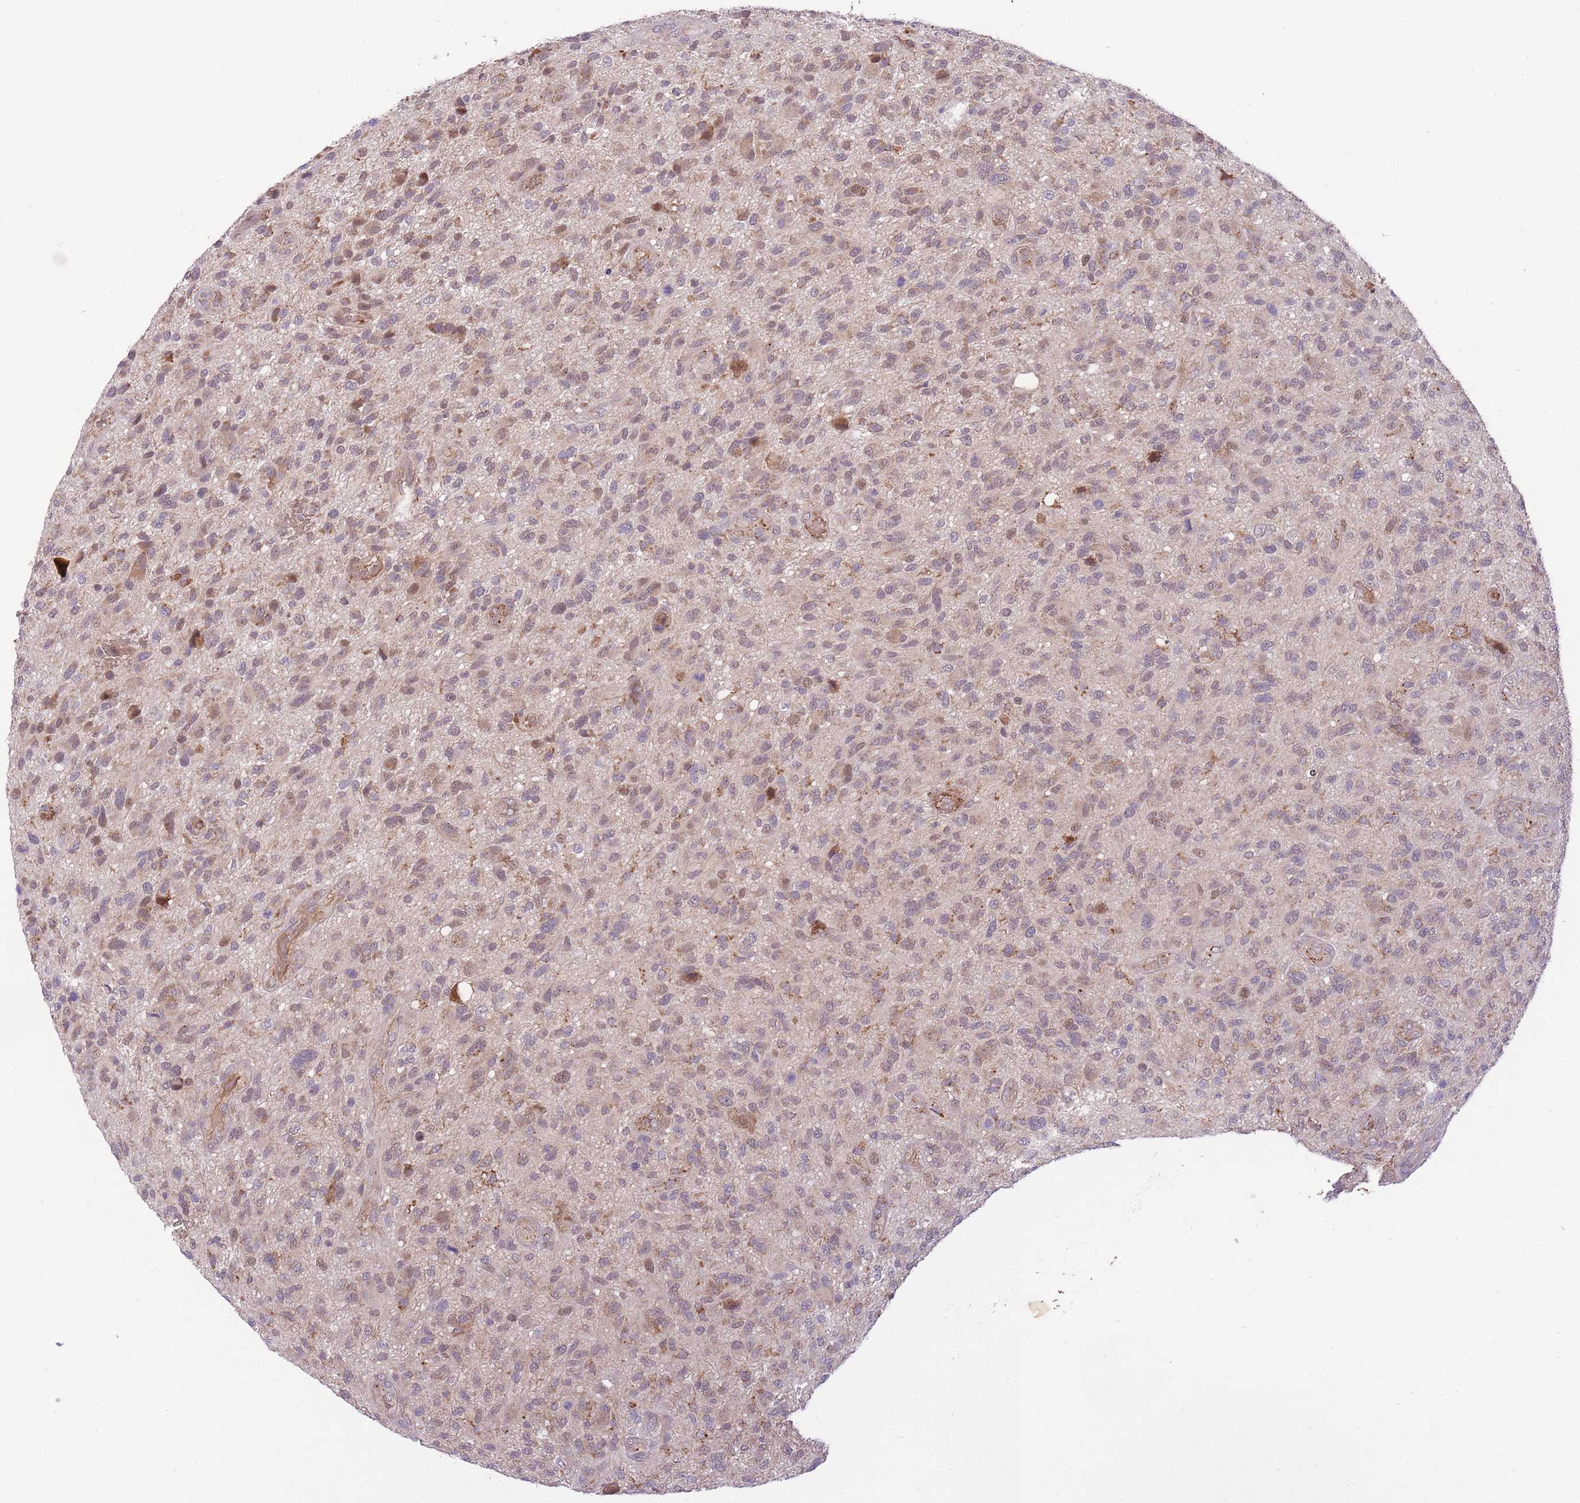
{"staining": {"intensity": "weak", "quantity": ">75%", "location": "cytoplasmic/membranous"}, "tissue": "glioma", "cell_type": "Tumor cells", "image_type": "cancer", "snomed": [{"axis": "morphology", "description": "Glioma, malignant, High grade"}, {"axis": "topography", "description": "Brain"}], "caption": "This image shows immunohistochemistry staining of human glioma, with low weak cytoplasmic/membranous expression in approximately >75% of tumor cells.", "gene": "POLR3F", "patient": {"sex": "male", "age": 47}}